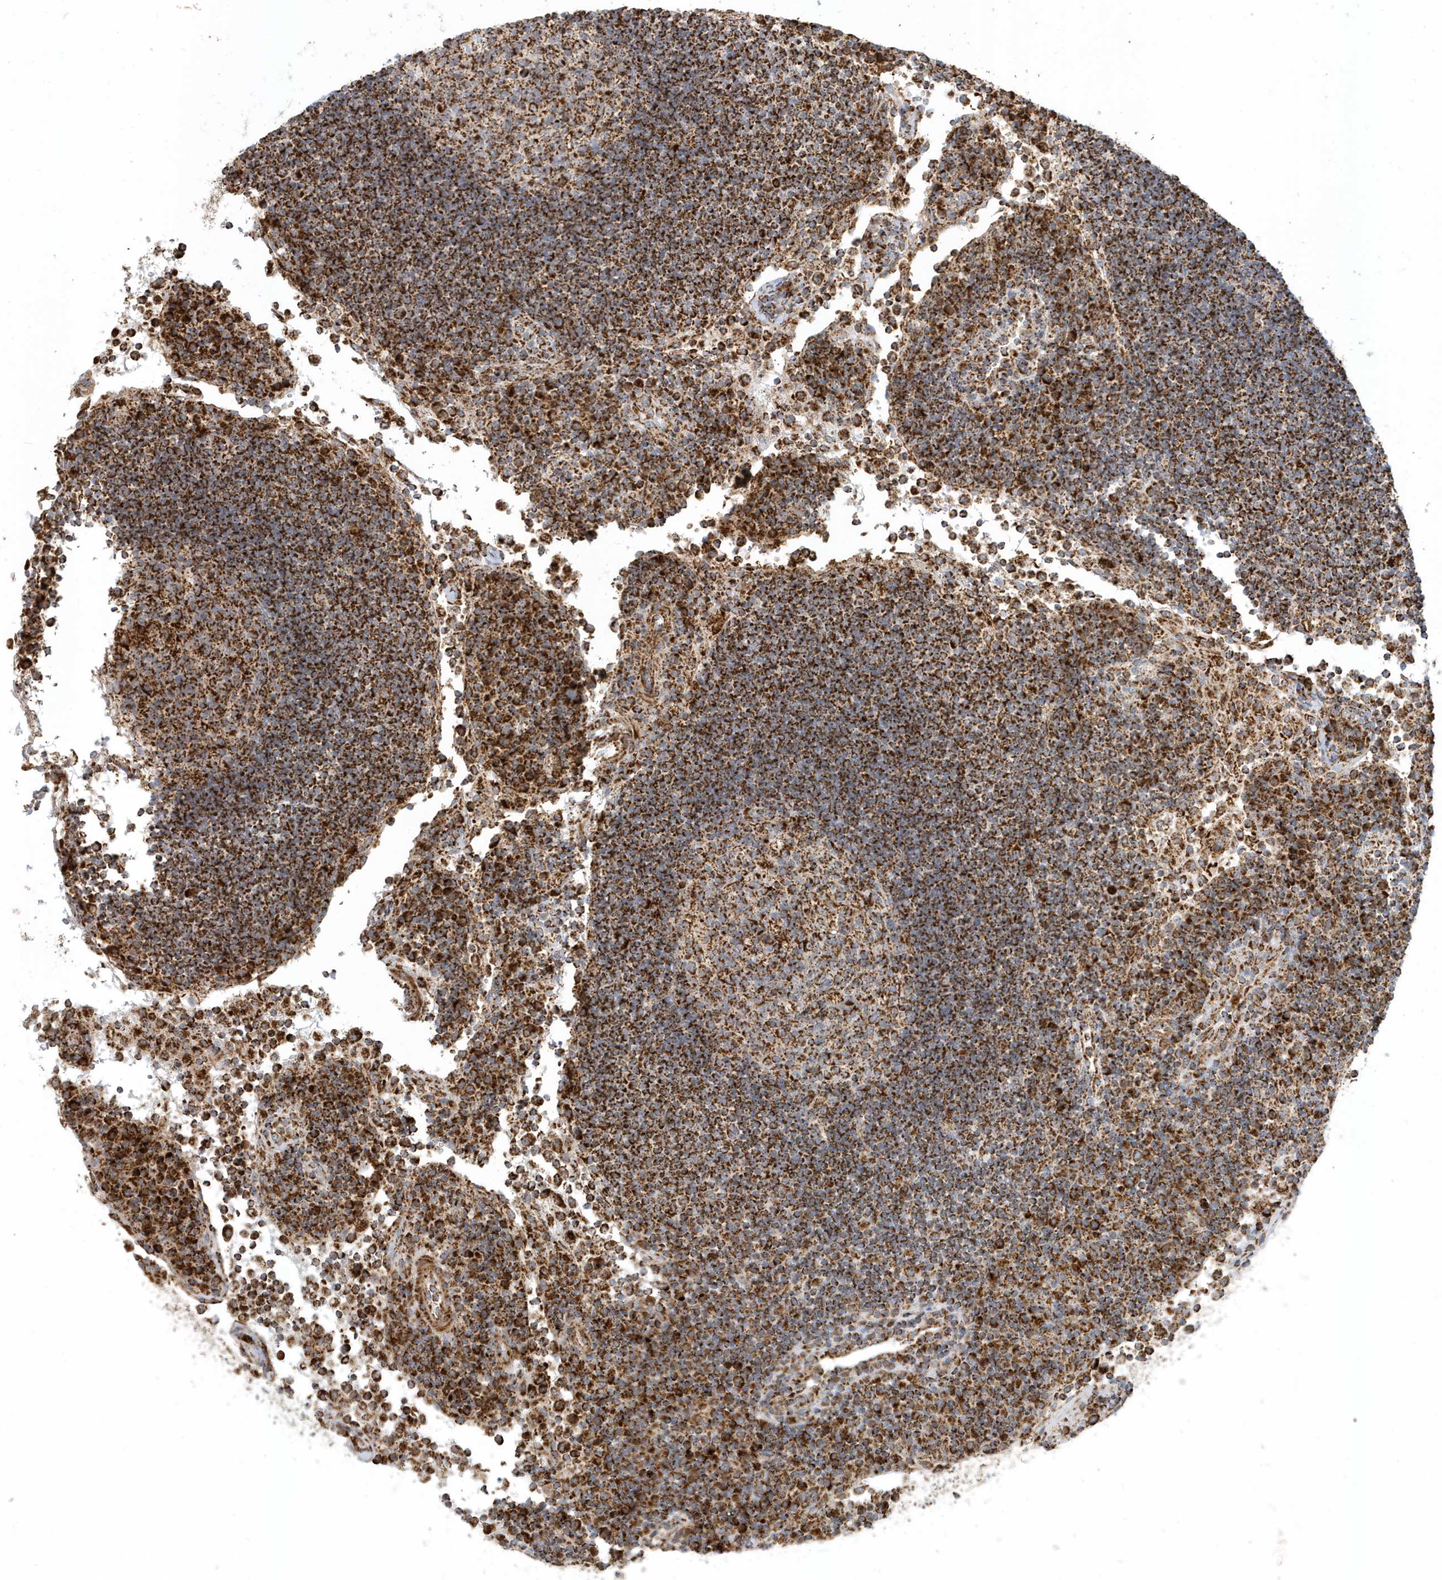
{"staining": {"intensity": "strong", "quantity": ">75%", "location": "cytoplasmic/membranous"}, "tissue": "lymph node", "cell_type": "Germinal center cells", "image_type": "normal", "snomed": [{"axis": "morphology", "description": "Normal tissue, NOS"}, {"axis": "topography", "description": "Lymph node"}], "caption": "This is a photomicrograph of immunohistochemistry (IHC) staining of benign lymph node, which shows strong expression in the cytoplasmic/membranous of germinal center cells.", "gene": "MAN1A1", "patient": {"sex": "female", "age": 53}}